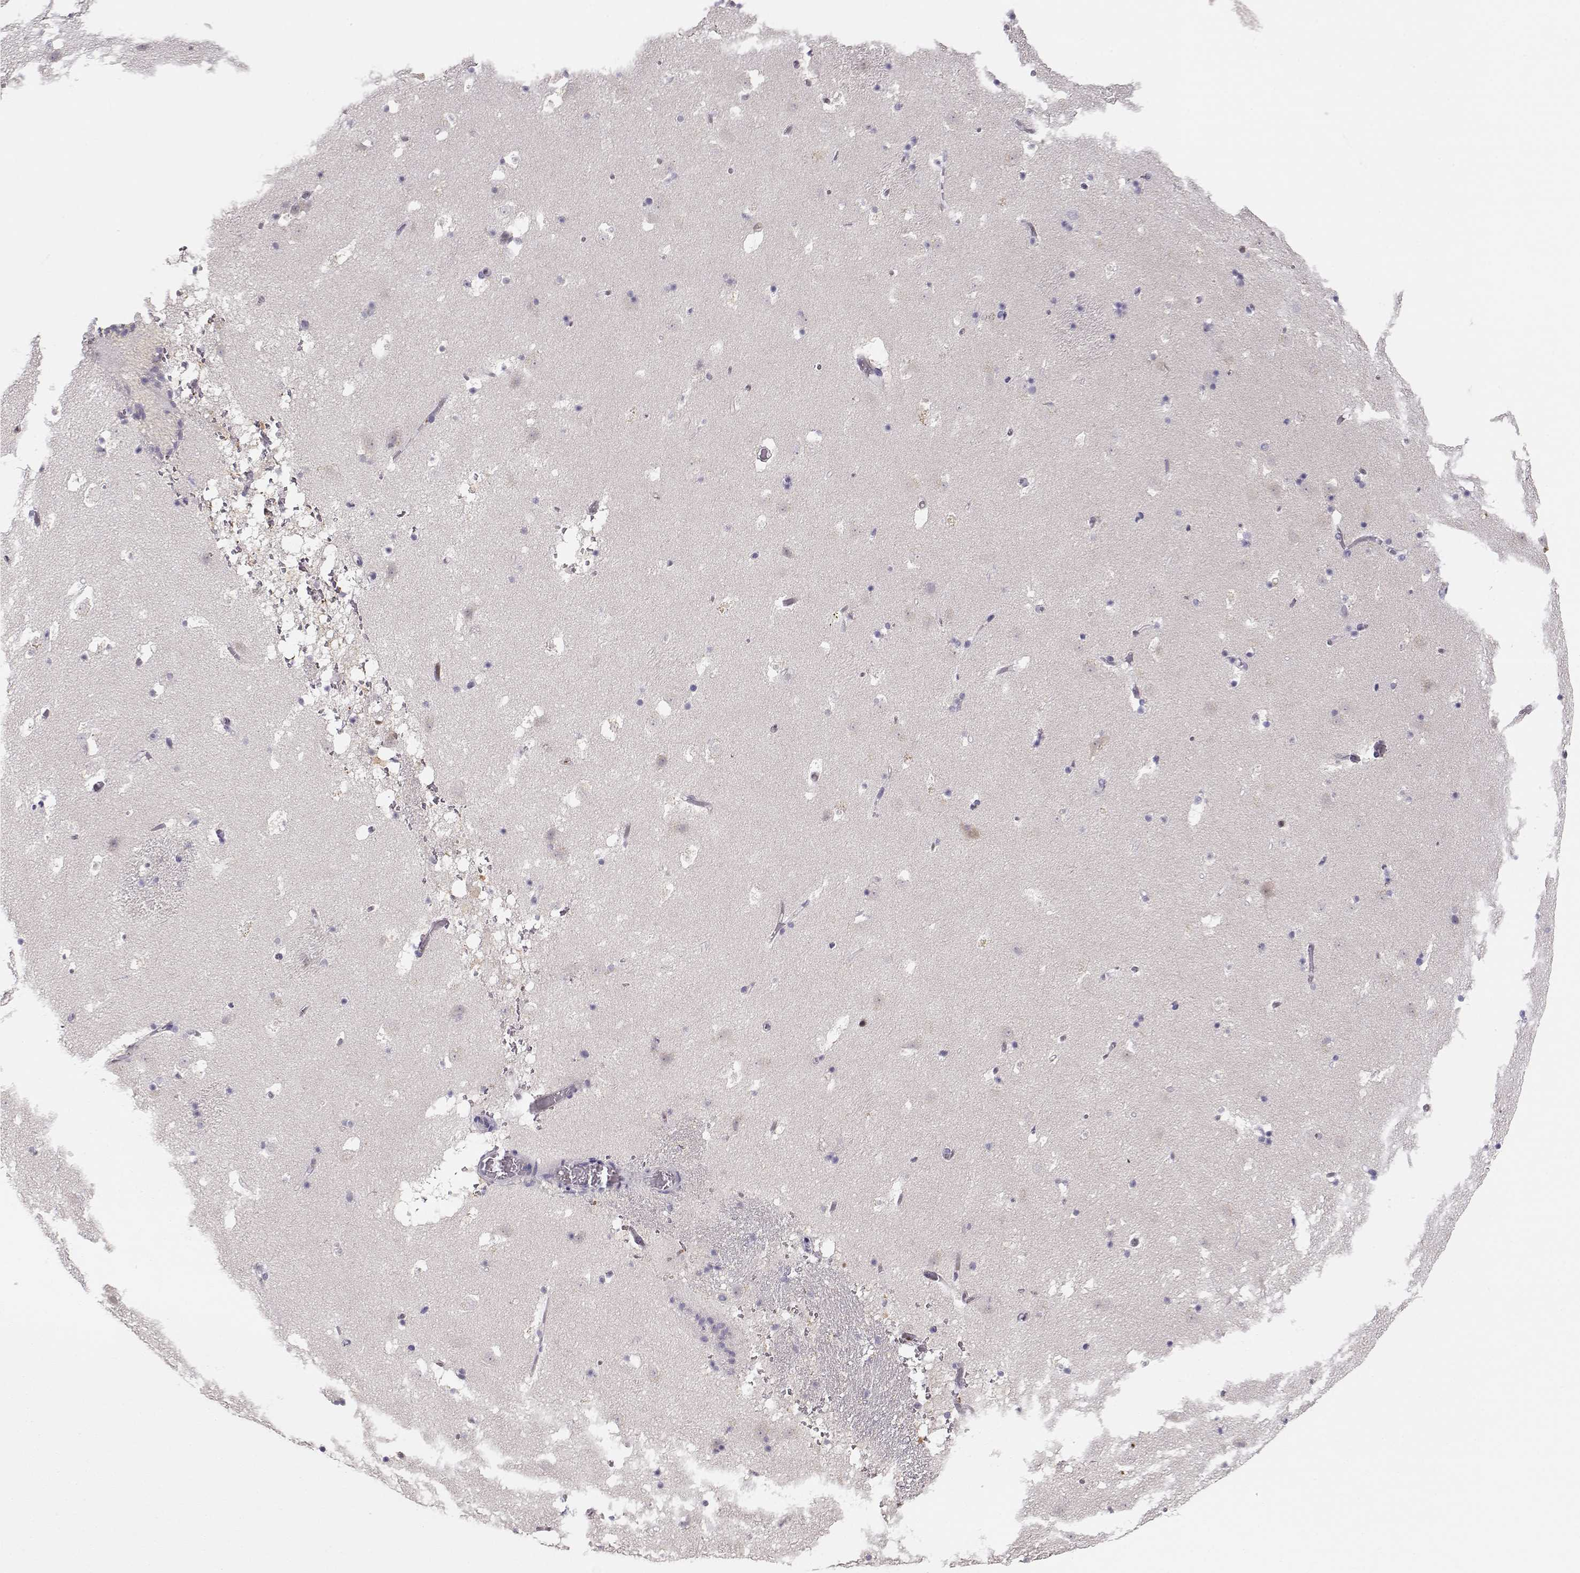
{"staining": {"intensity": "negative", "quantity": "none", "location": "none"}, "tissue": "caudate", "cell_type": "Glial cells", "image_type": "normal", "snomed": [{"axis": "morphology", "description": "Normal tissue, NOS"}, {"axis": "topography", "description": "Lateral ventricle wall"}], "caption": "Glial cells are negative for protein expression in normal human caudate. (Immunohistochemistry (ihc), brightfield microscopy, high magnification).", "gene": "PNP", "patient": {"sex": "female", "age": 42}}